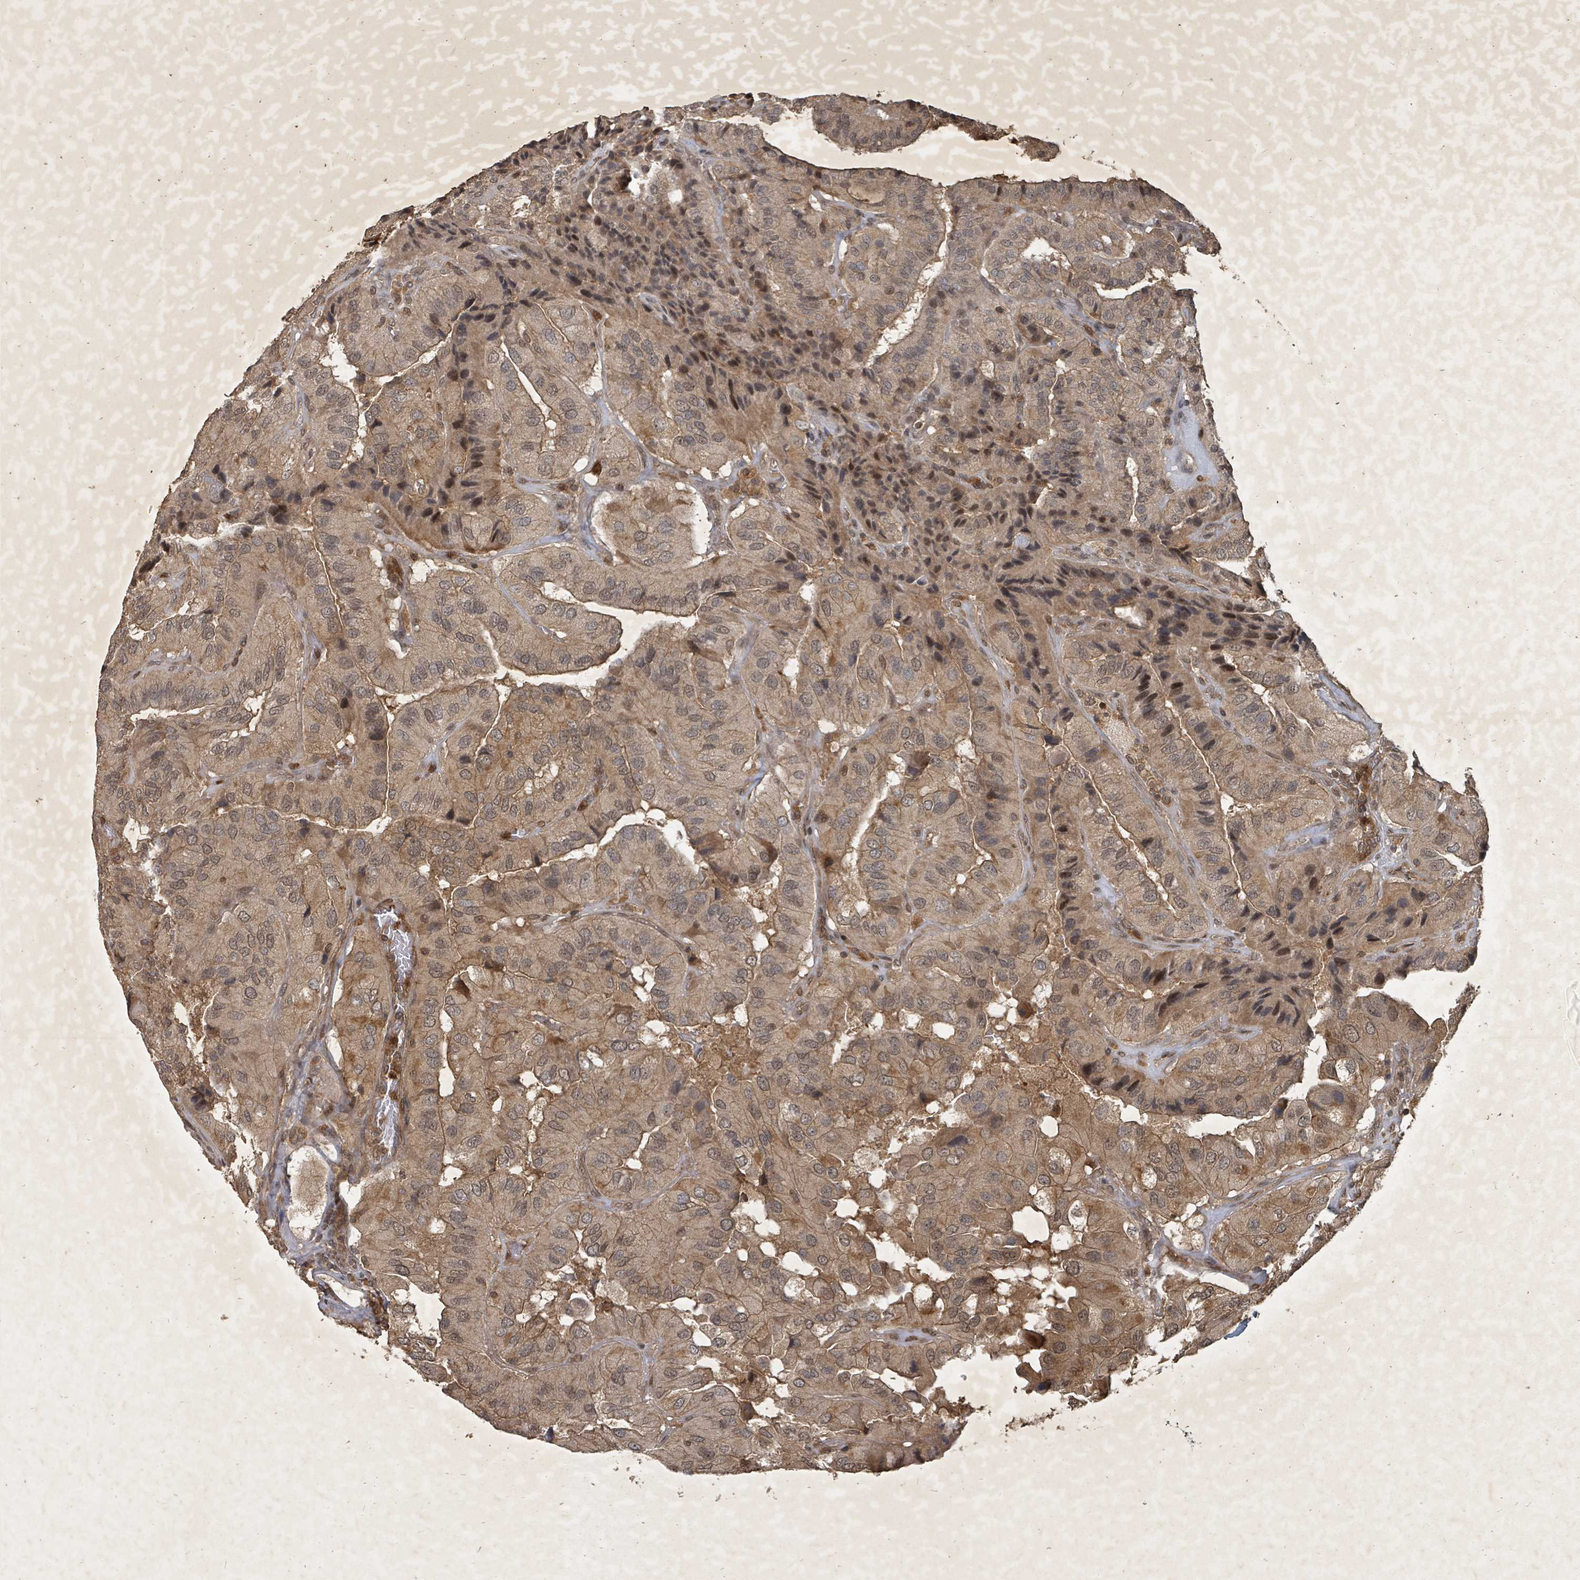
{"staining": {"intensity": "moderate", "quantity": ">75%", "location": "cytoplasmic/membranous,nuclear"}, "tissue": "thyroid cancer", "cell_type": "Tumor cells", "image_type": "cancer", "snomed": [{"axis": "morphology", "description": "Normal tissue, NOS"}, {"axis": "morphology", "description": "Papillary adenocarcinoma, NOS"}, {"axis": "topography", "description": "Thyroid gland"}], "caption": "Thyroid cancer stained for a protein shows moderate cytoplasmic/membranous and nuclear positivity in tumor cells. (IHC, brightfield microscopy, high magnification).", "gene": "KDM4E", "patient": {"sex": "female", "age": 59}}